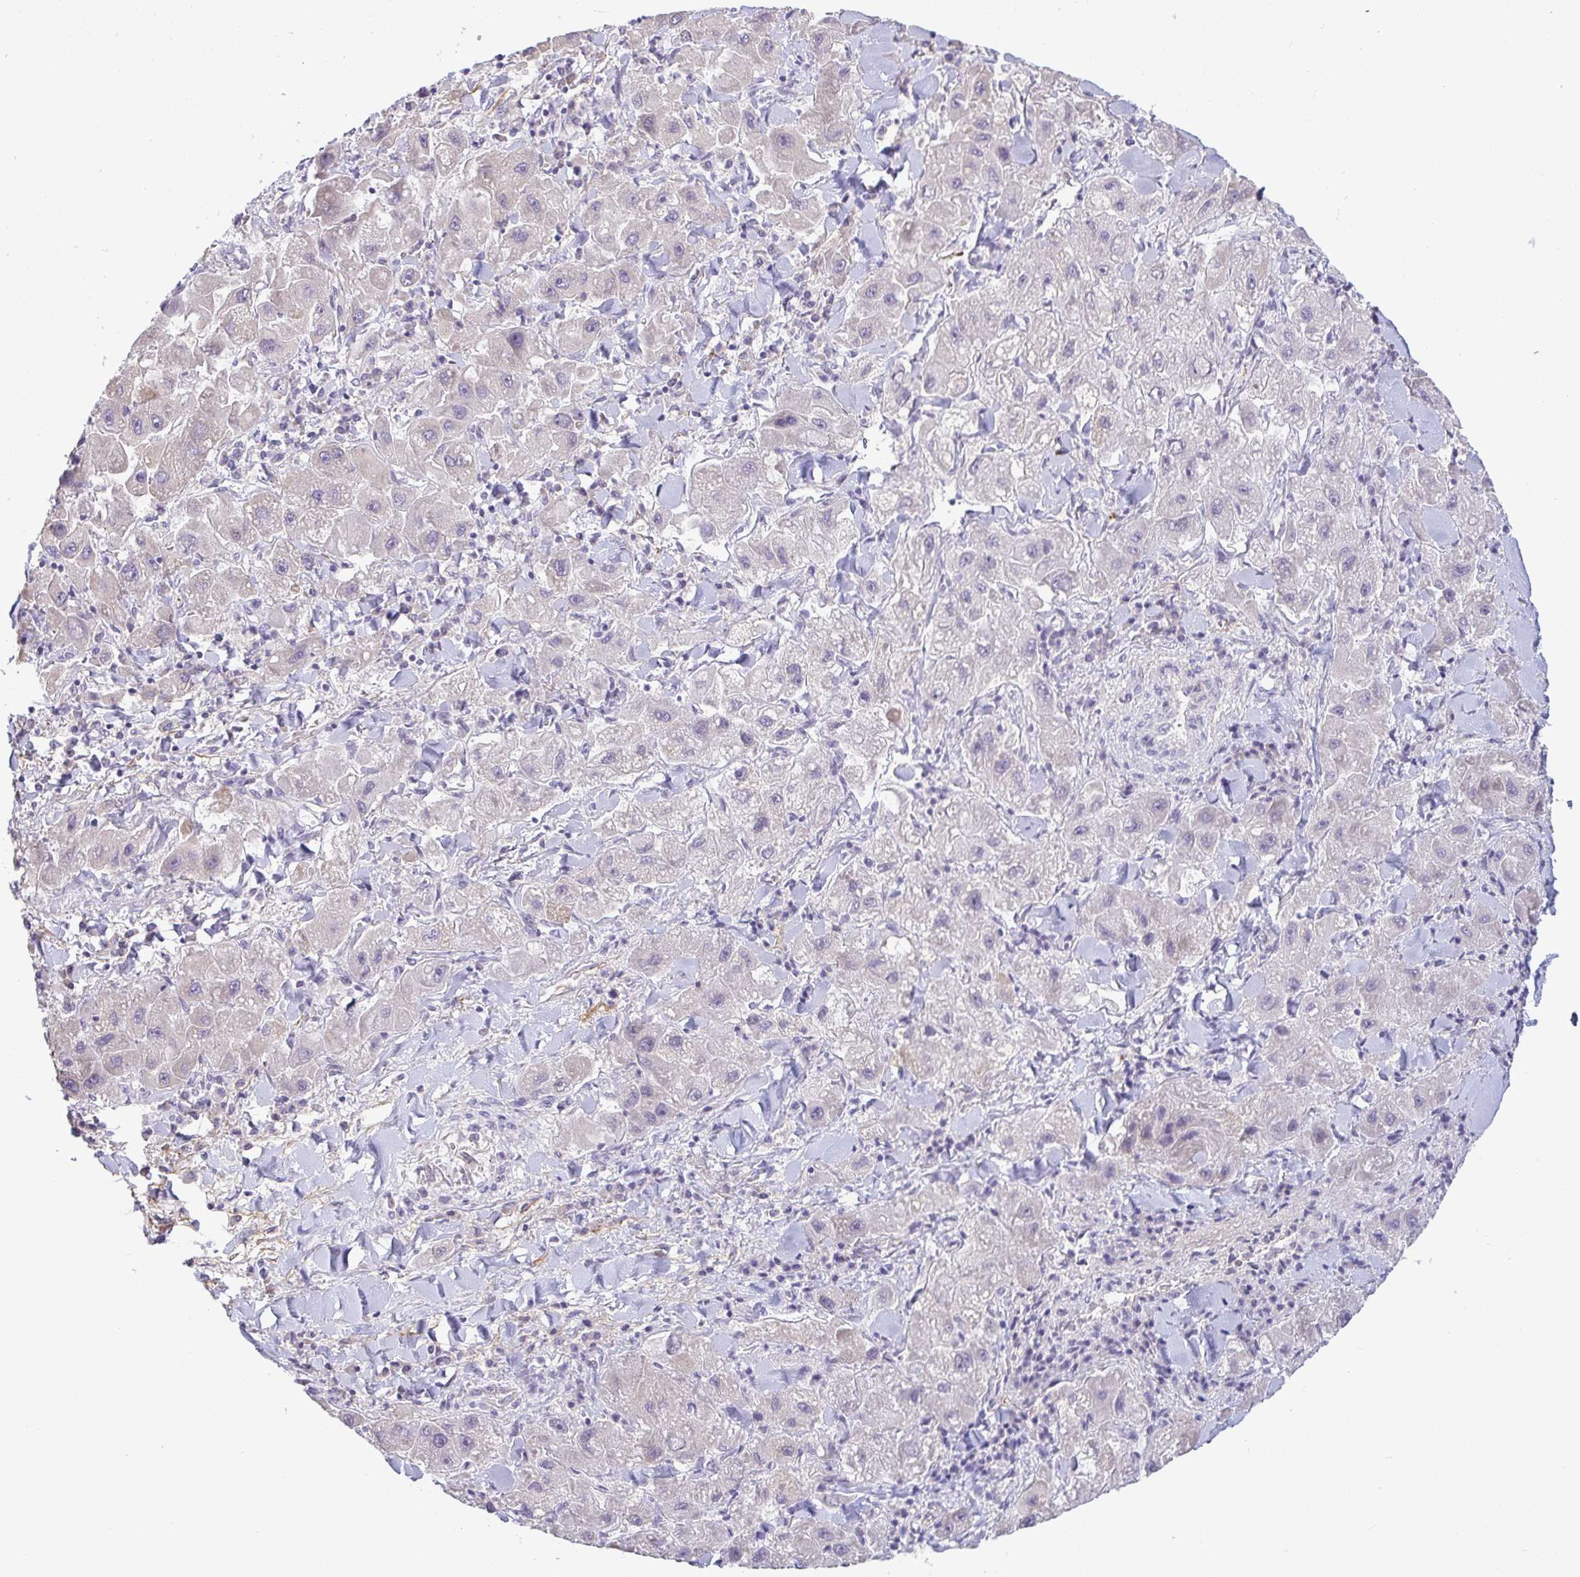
{"staining": {"intensity": "negative", "quantity": "none", "location": "none"}, "tissue": "liver cancer", "cell_type": "Tumor cells", "image_type": "cancer", "snomed": [{"axis": "morphology", "description": "Carcinoma, Hepatocellular, NOS"}, {"axis": "topography", "description": "Liver"}], "caption": "DAB immunohistochemical staining of hepatocellular carcinoma (liver) displays no significant staining in tumor cells.", "gene": "IL37", "patient": {"sex": "male", "age": 24}}